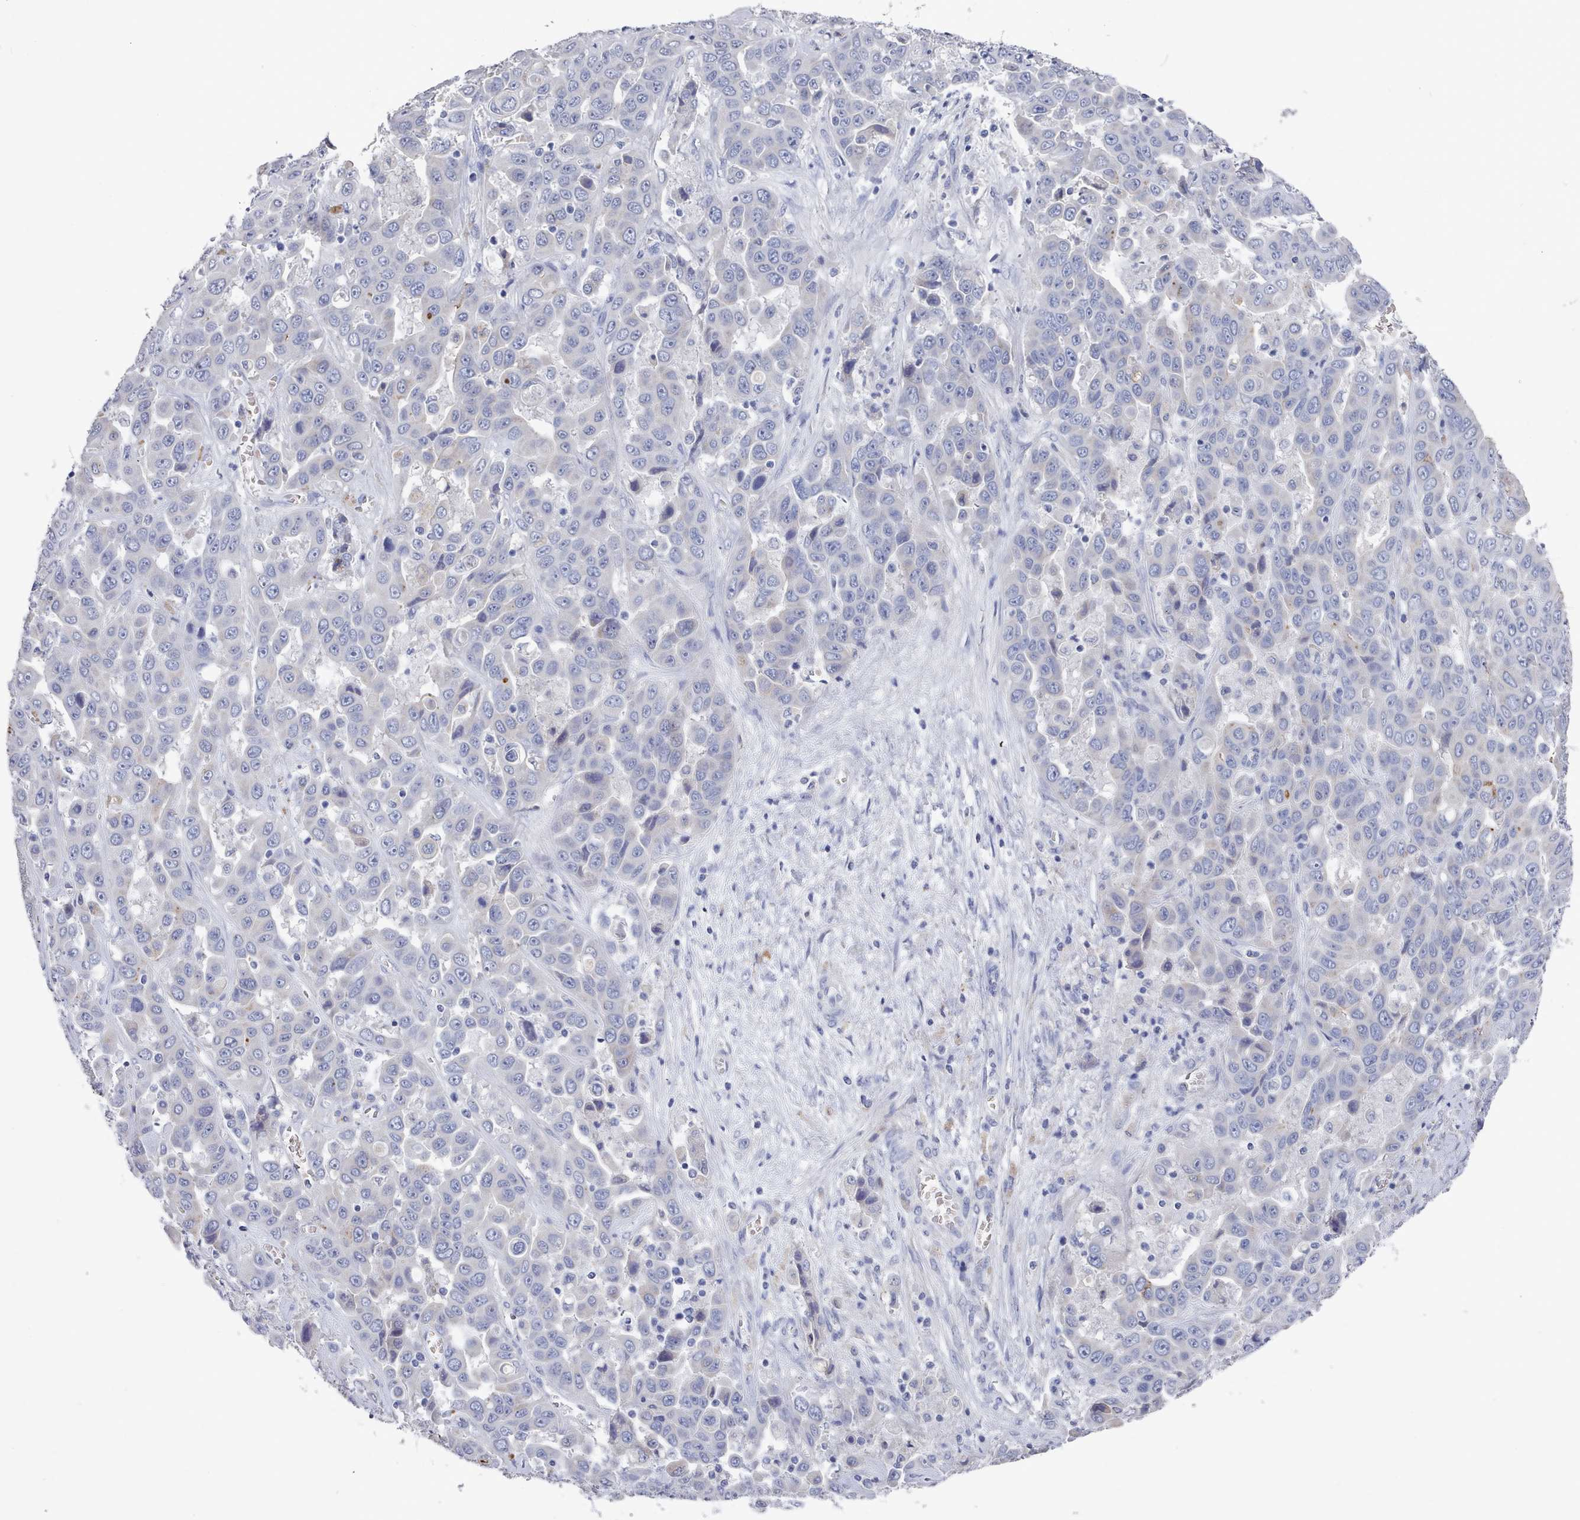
{"staining": {"intensity": "negative", "quantity": "none", "location": "none"}, "tissue": "liver cancer", "cell_type": "Tumor cells", "image_type": "cancer", "snomed": [{"axis": "morphology", "description": "Cholangiocarcinoma"}, {"axis": "topography", "description": "Liver"}], "caption": "This is an immunohistochemistry (IHC) image of liver cancer. There is no positivity in tumor cells.", "gene": "ACAD11", "patient": {"sex": "female", "age": 52}}